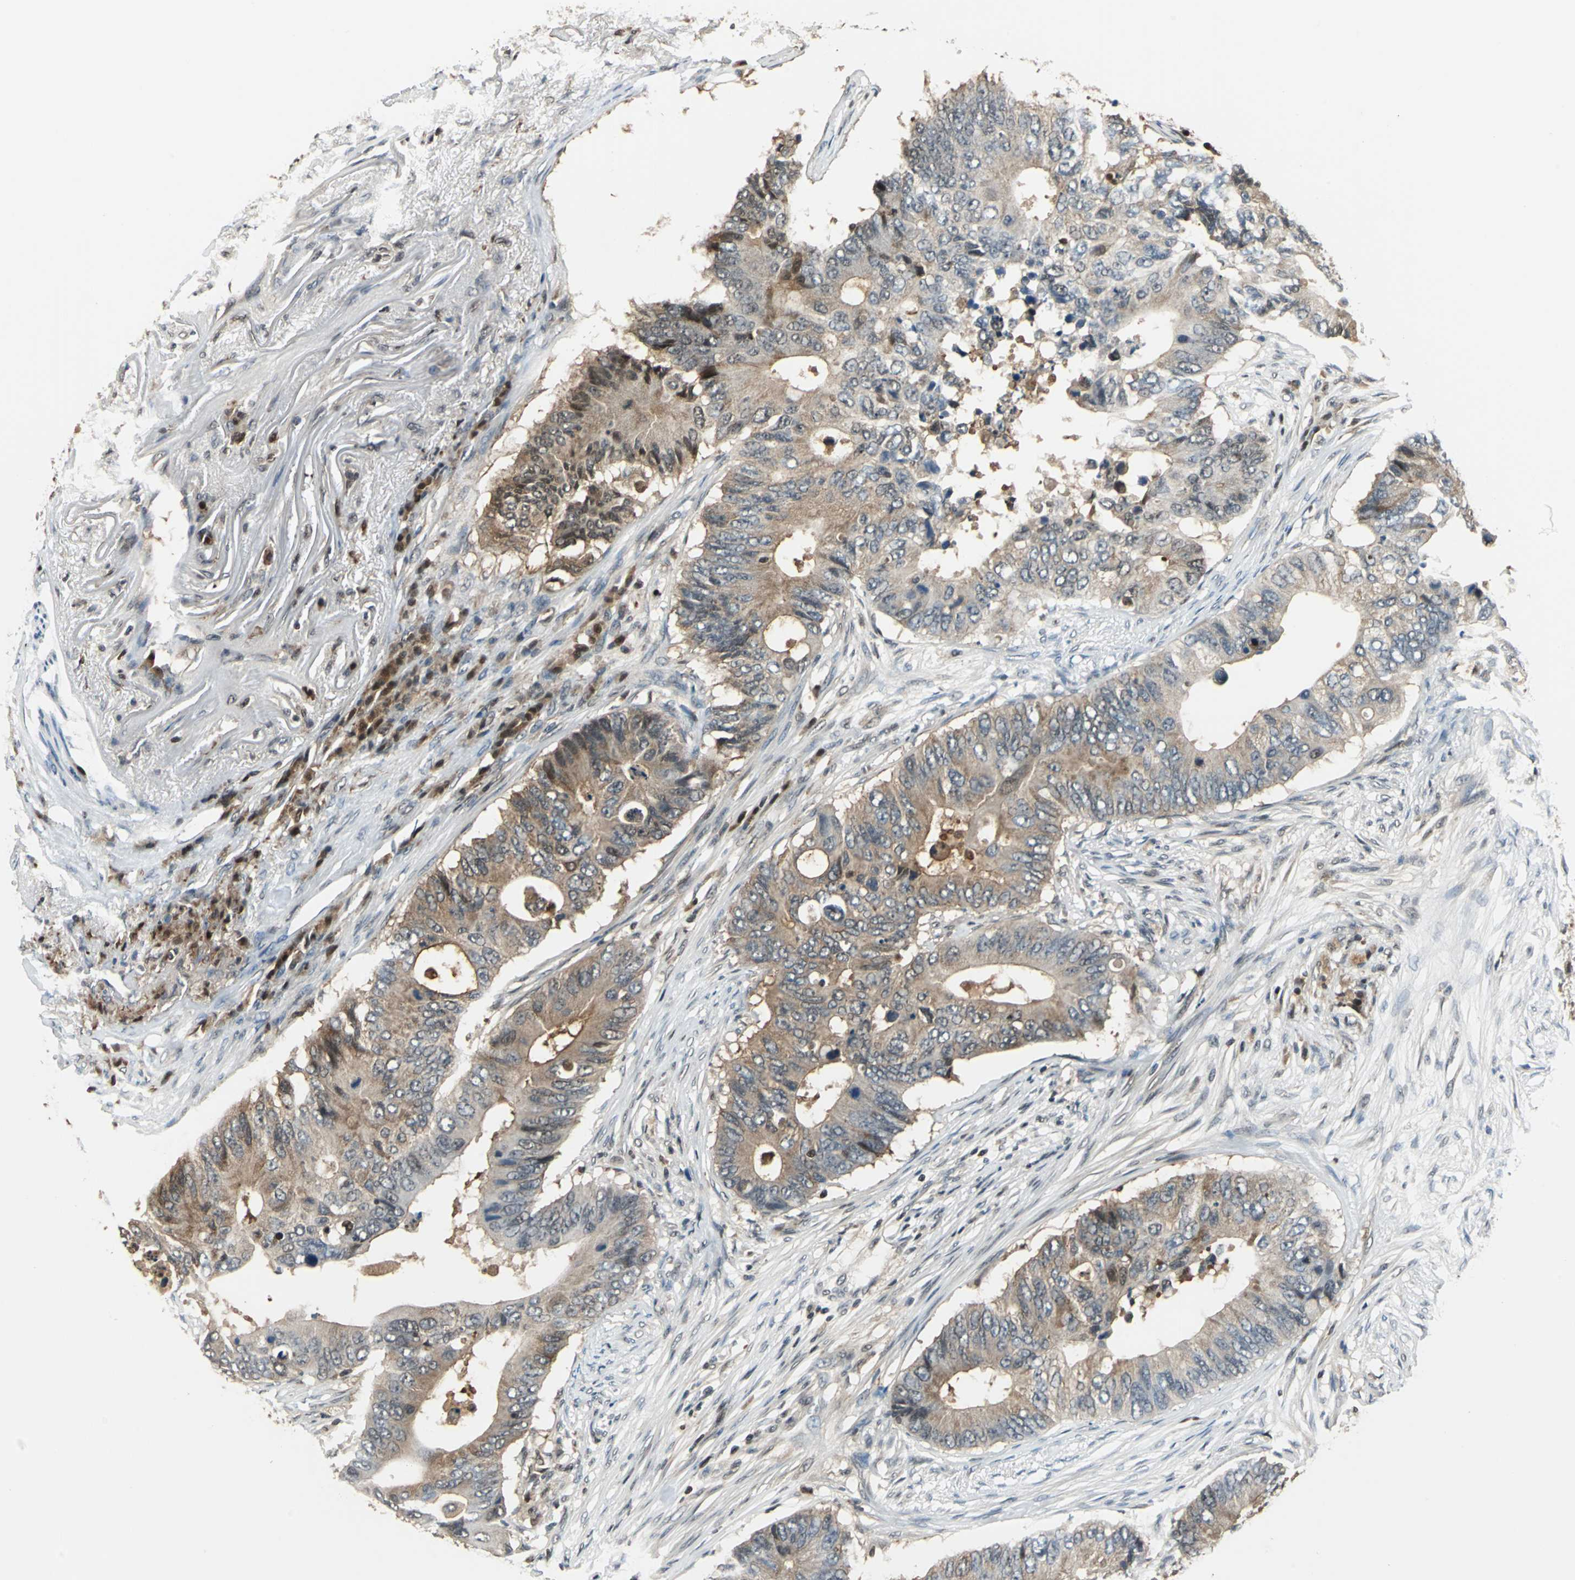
{"staining": {"intensity": "moderate", "quantity": ">75%", "location": "cytoplasmic/membranous,nuclear"}, "tissue": "colorectal cancer", "cell_type": "Tumor cells", "image_type": "cancer", "snomed": [{"axis": "morphology", "description": "Adenocarcinoma, NOS"}, {"axis": "topography", "description": "Colon"}], "caption": "The immunohistochemical stain shows moderate cytoplasmic/membranous and nuclear positivity in tumor cells of colorectal adenocarcinoma tissue.", "gene": "PSME1", "patient": {"sex": "male", "age": 71}}